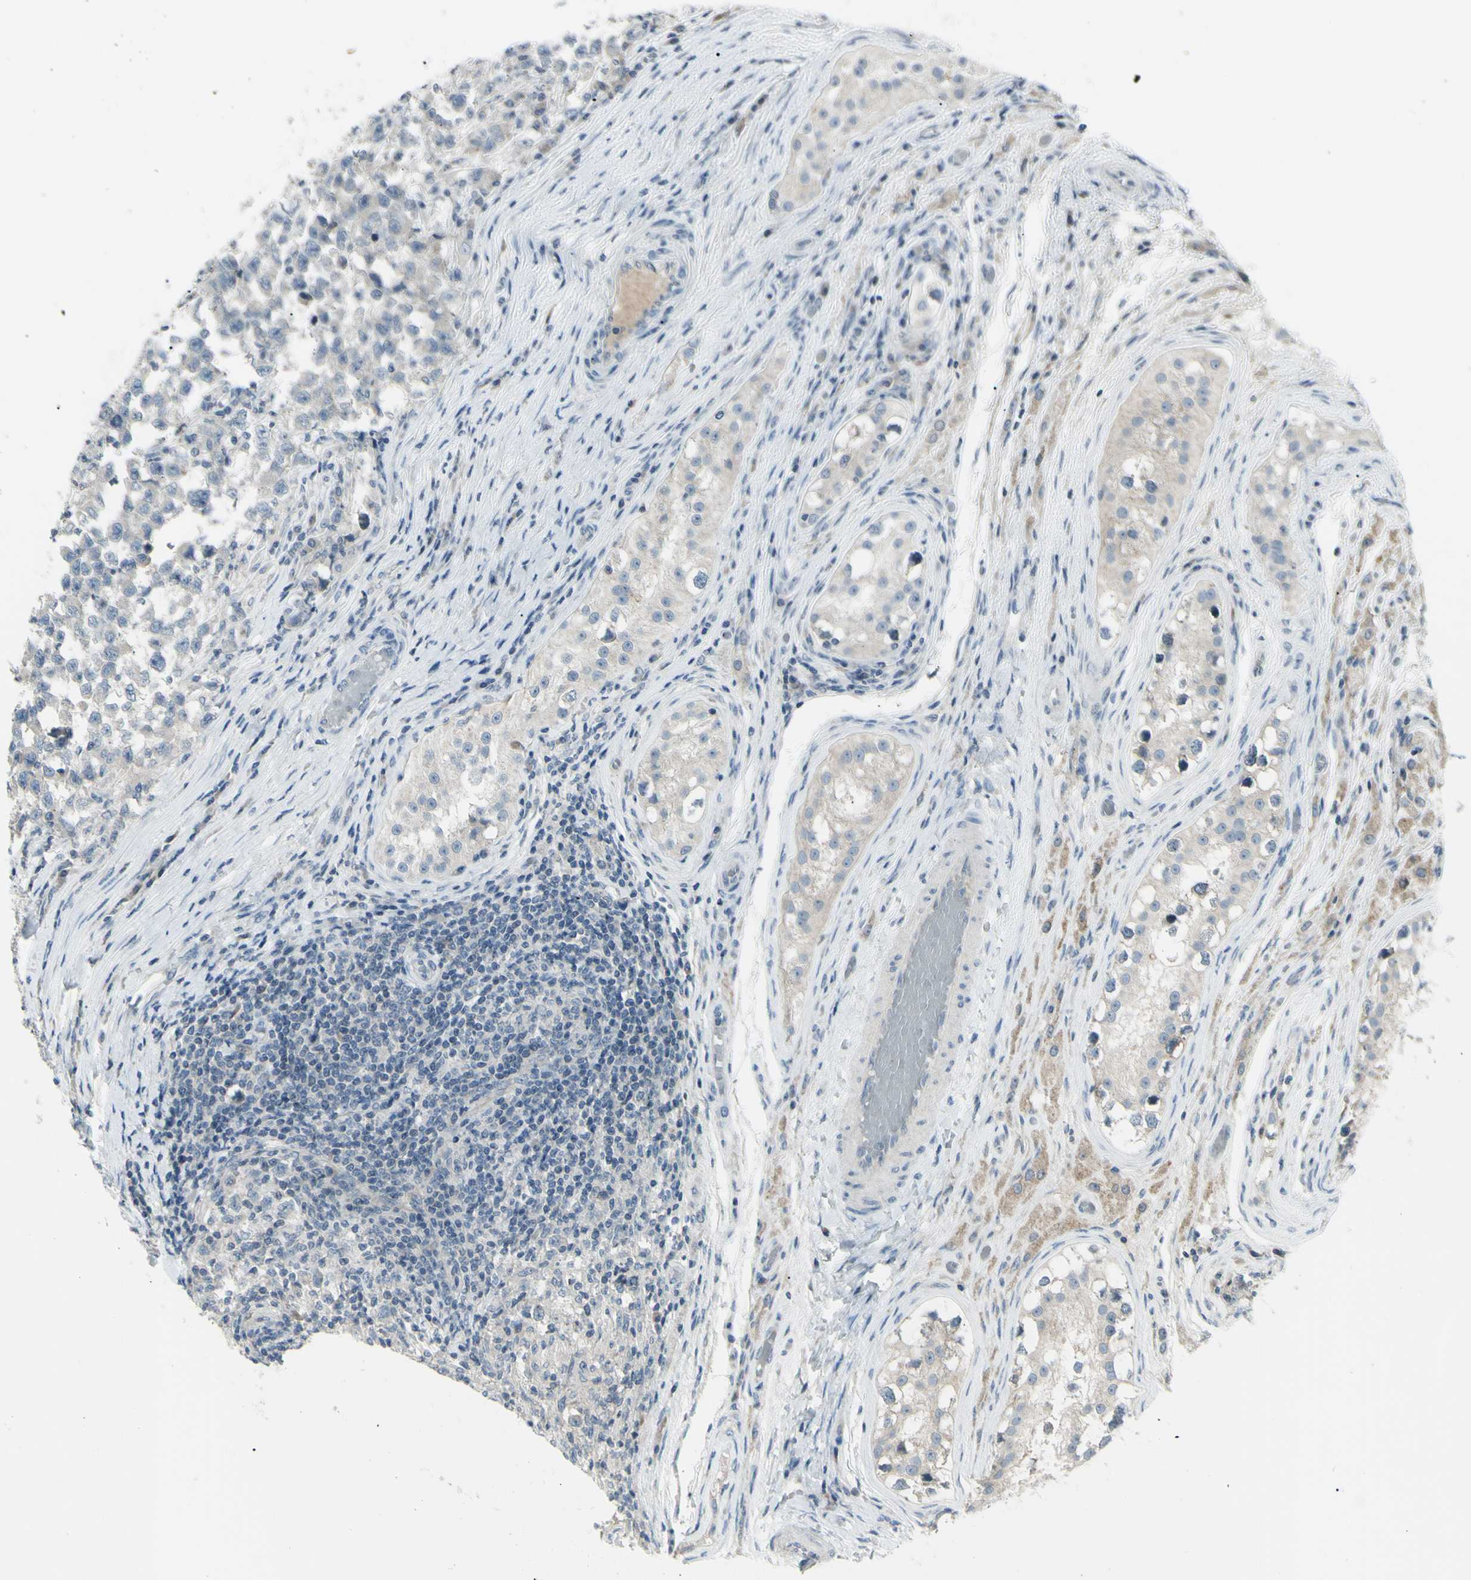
{"staining": {"intensity": "weak", "quantity": "25%-75%", "location": "cytoplasmic/membranous"}, "tissue": "testis cancer", "cell_type": "Tumor cells", "image_type": "cancer", "snomed": [{"axis": "morphology", "description": "Carcinoma, Embryonal, NOS"}, {"axis": "topography", "description": "Testis"}], "caption": "Immunohistochemical staining of testis cancer reveals low levels of weak cytoplasmic/membranous expression in approximately 25%-75% of tumor cells. The protein of interest is shown in brown color, while the nuclei are stained blue.", "gene": "SH3GL2", "patient": {"sex": "male", "age": 21}}